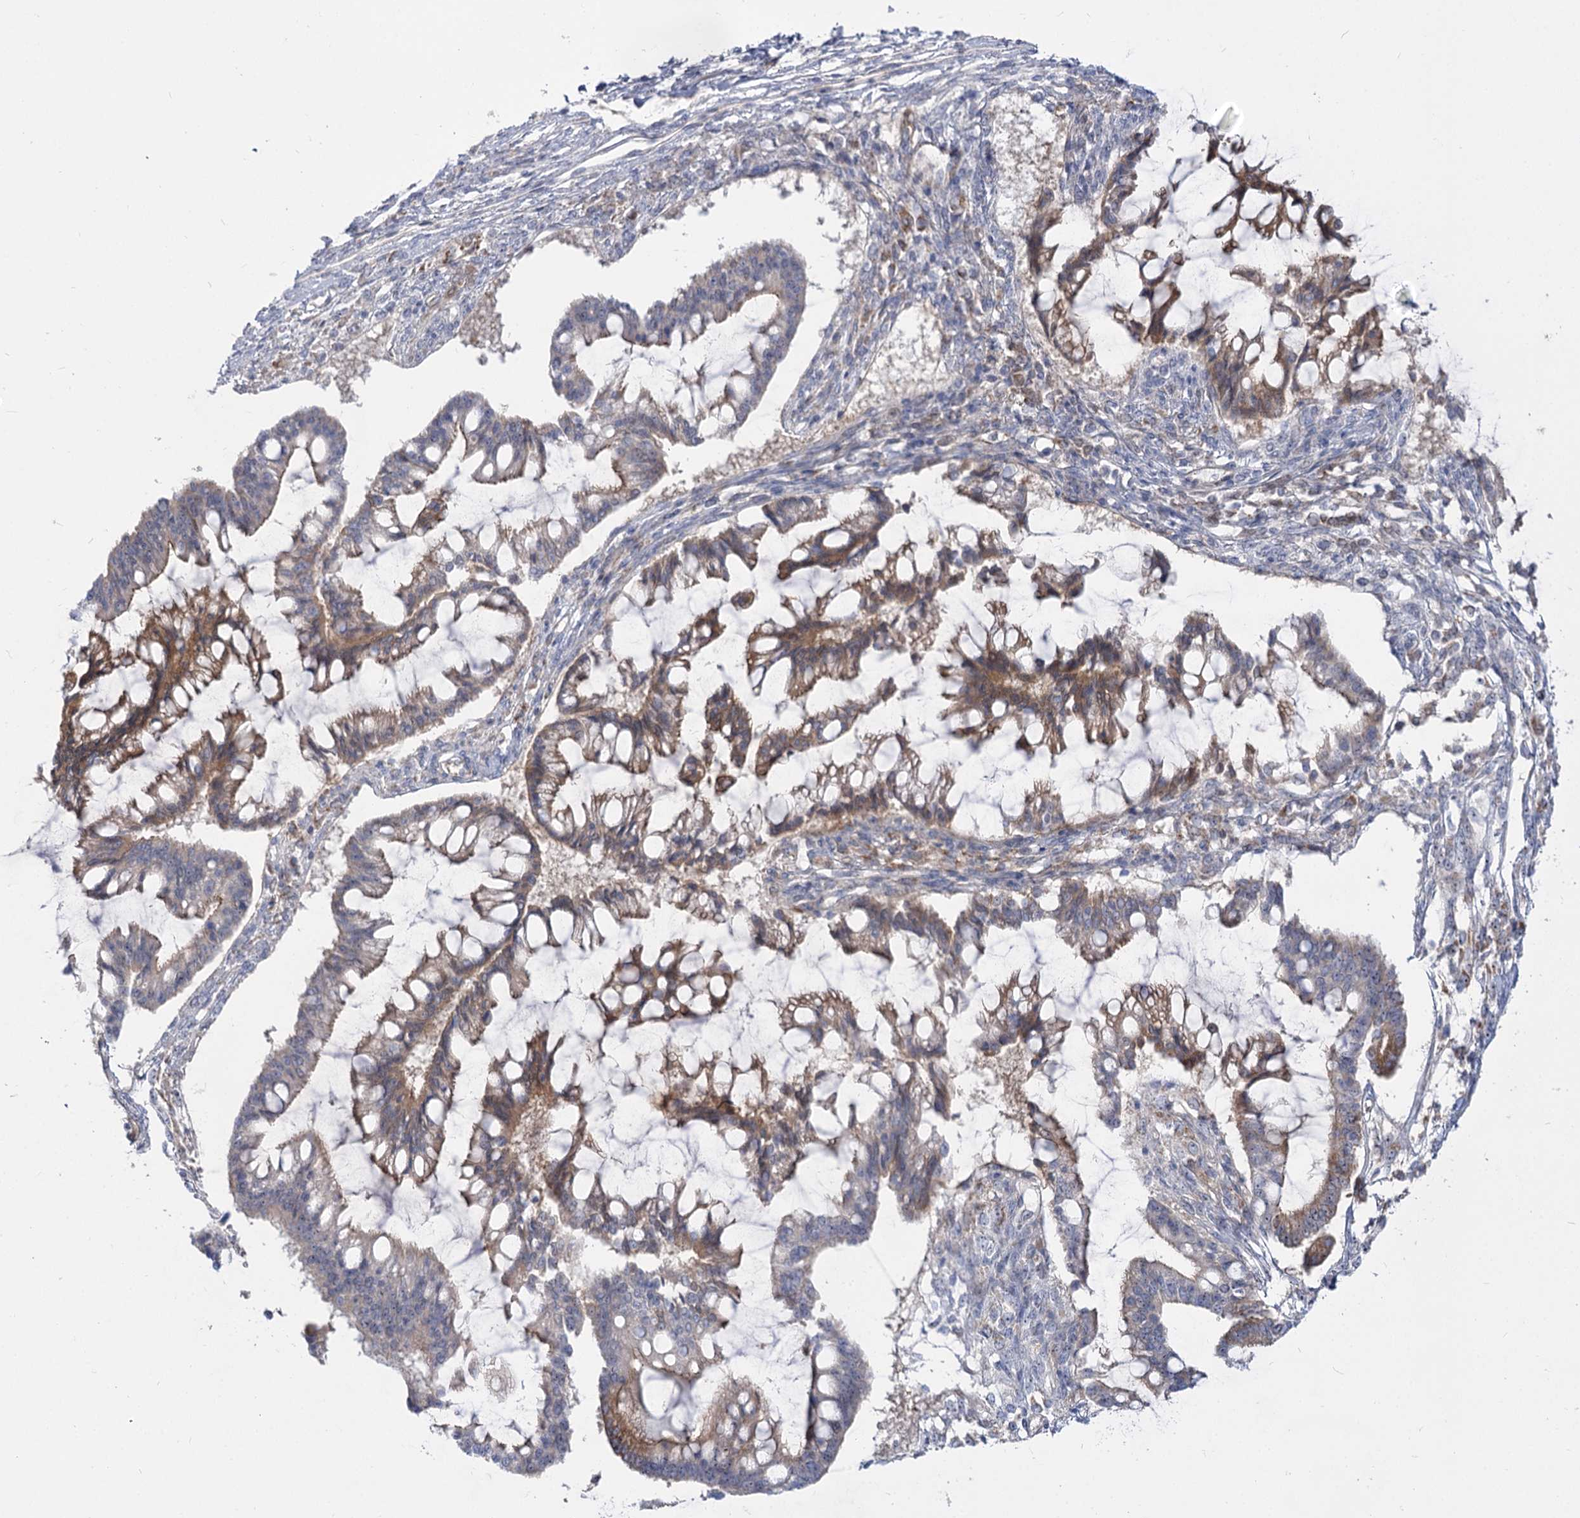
{"staining": {"intensity": "moderate", "quantity": "25%-75%", "location": "cytoplasmic/membranous"}, "tissue": "ovarian cancer", "cell_type": "Tumor cells", "image_type": "cancer", "snomed": [{"axis": "morphology", "description": "Cystadenocarcinoma, mucinous, NOS"}, {"axis": "topography", "description": "Ovary"}], "caption": "High-magnification brightfield microscopy of ovarian cancer (mucinous cystadenocarcinoma) stained with DAB (3,3'-diaminobenzidine) (brown) and counterstained with hematoxylin (blue). tumor cells exhibit moderate cytoplasmic/membranous positivity is identified in about25%-75% of cells. (IHC, brightfield microscopy, high magnification).", "gene": "SUOX", "patient": {"sex": "female", "age": 73}}